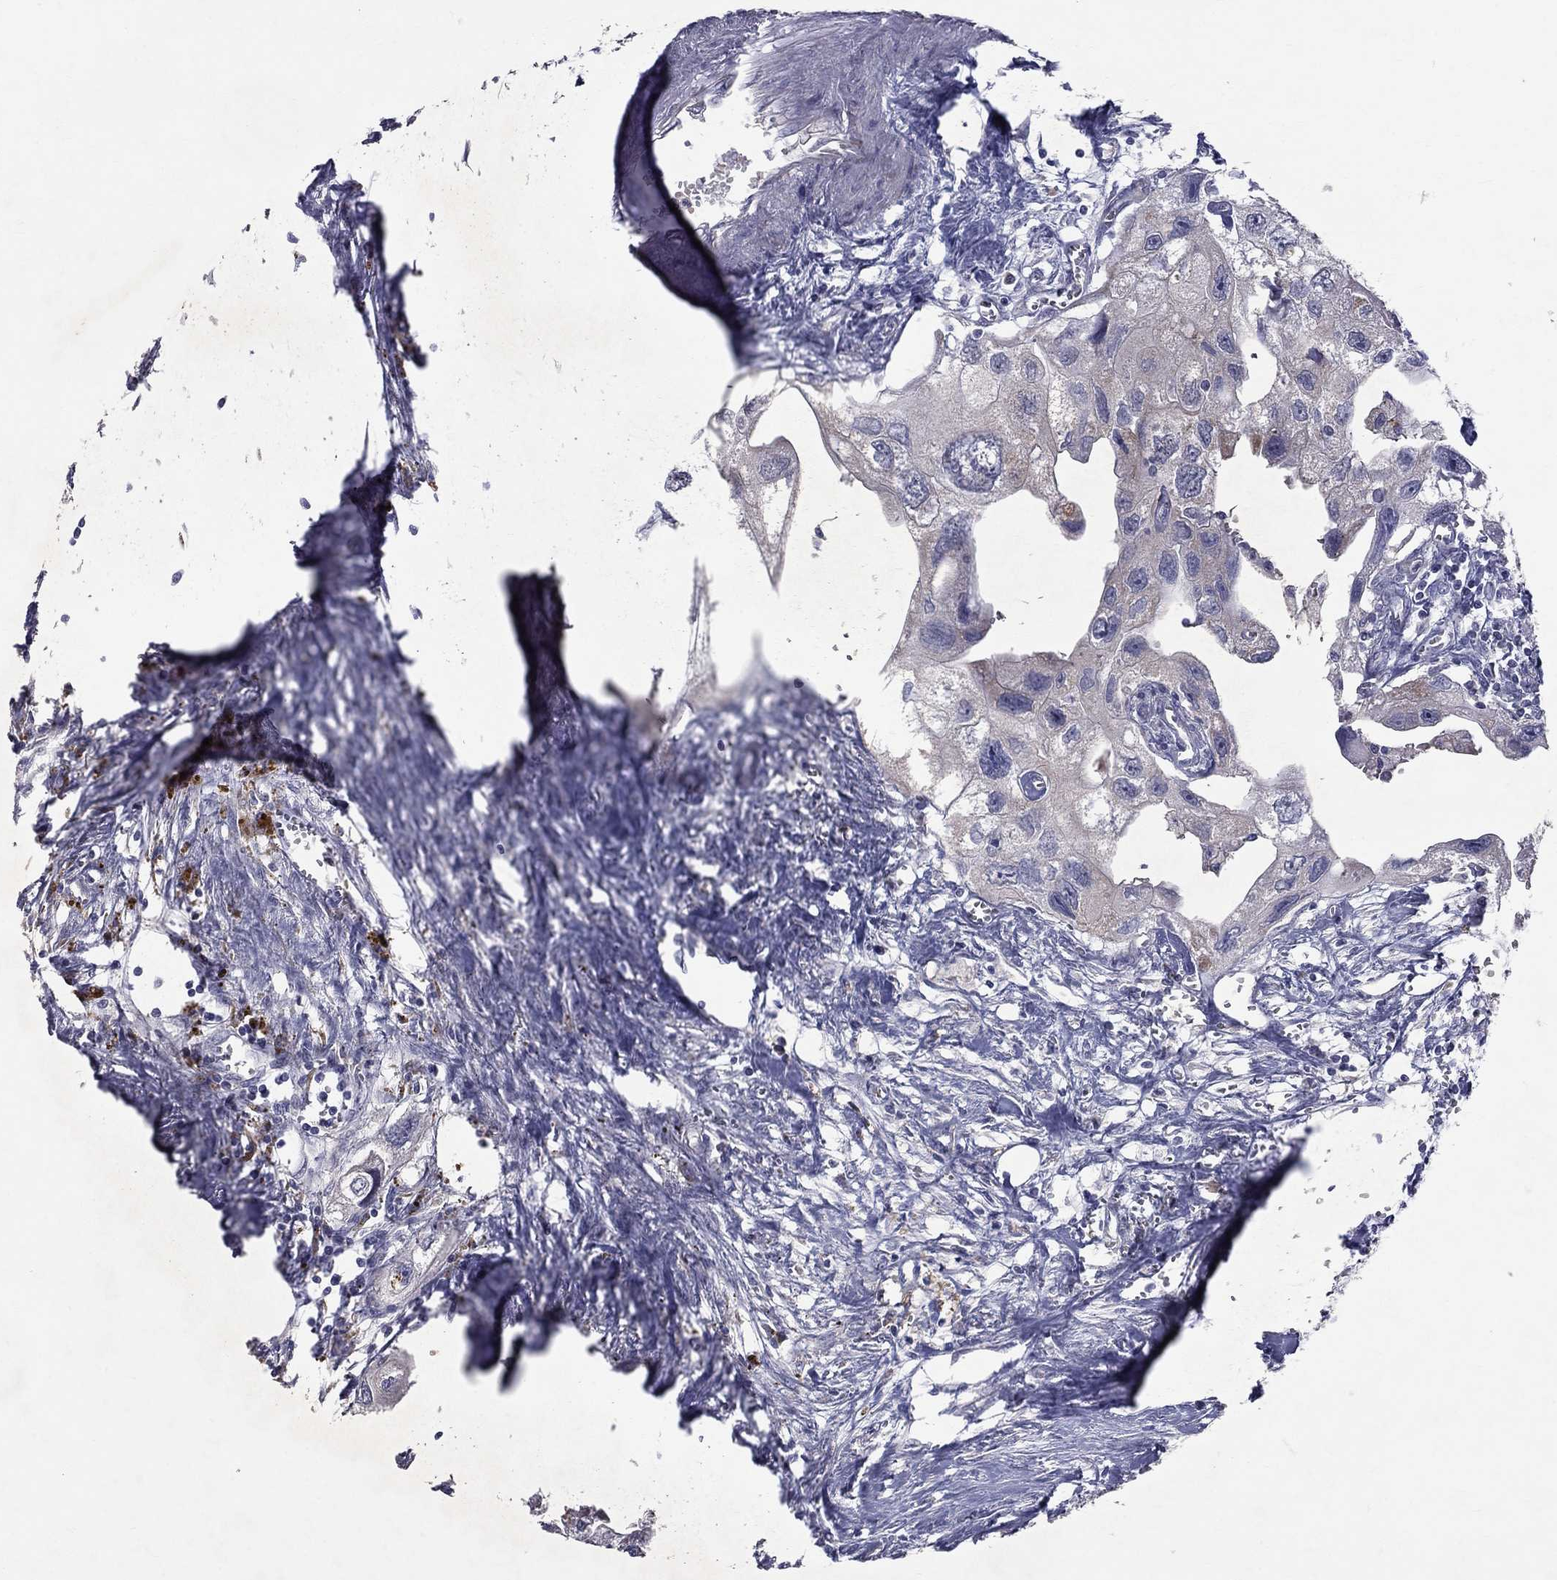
{"staining": {"intensity": "negative", "quantity": "none", "location": "none"}, "tissue": "urothelial cancer", "cell_type": "Tumor cells", "image_type": "cancer", "snomed": [{"axis": "morphology", "description": "Urothelial carcinoma, High grade"}, {"axis": "topography", "description": "Urinary bladder"}], "caption": "IHC of human urothelial cancer shows no positivity in tumor cells. (Immunohistochemistry, brightfield microscopy, high magnification).", "gene": "SLC4A10", "patient": {"sex": "male", "age": 59}}